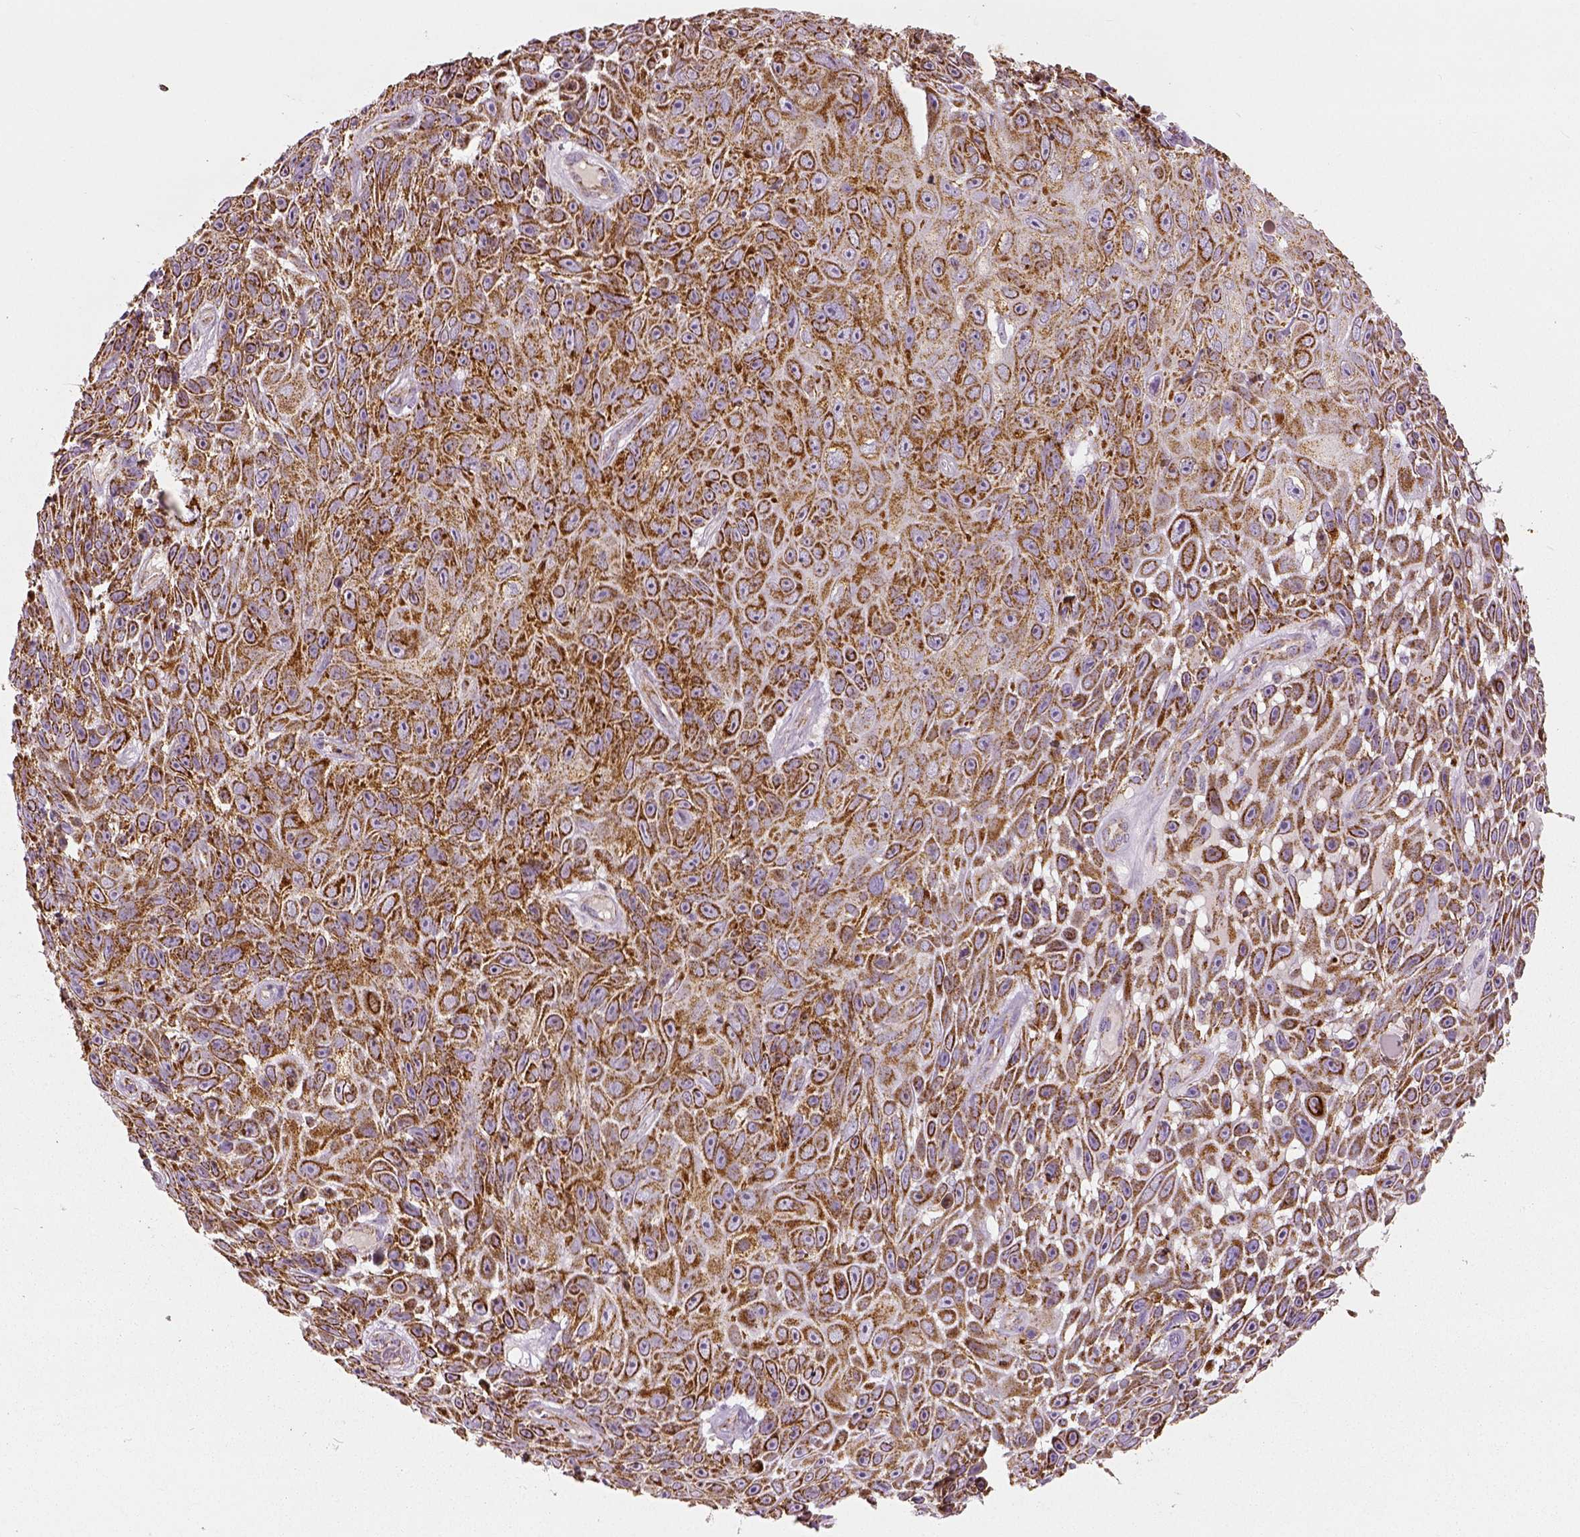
{"staining": {"intensity": "strong", "quantity": ">75%", "location": "cytoplasmic/membranous"}, "tissue": "skin cancer", "cell_type": "Tumor cells", "image_type": "cancer", "snomed": [{"axis": "morphology", "description": "Squamous cell carcinoma, NOS"}, {"axis": "topography", "description": "Skin"}], "caption": "A brown stain shows strong cytoplasmic/membranous positivity of a protein in squamous cell carcinoma (skin) tumor cells.", "gene": "PGAM5", "patient": {"sex": "male", "age": 82}}